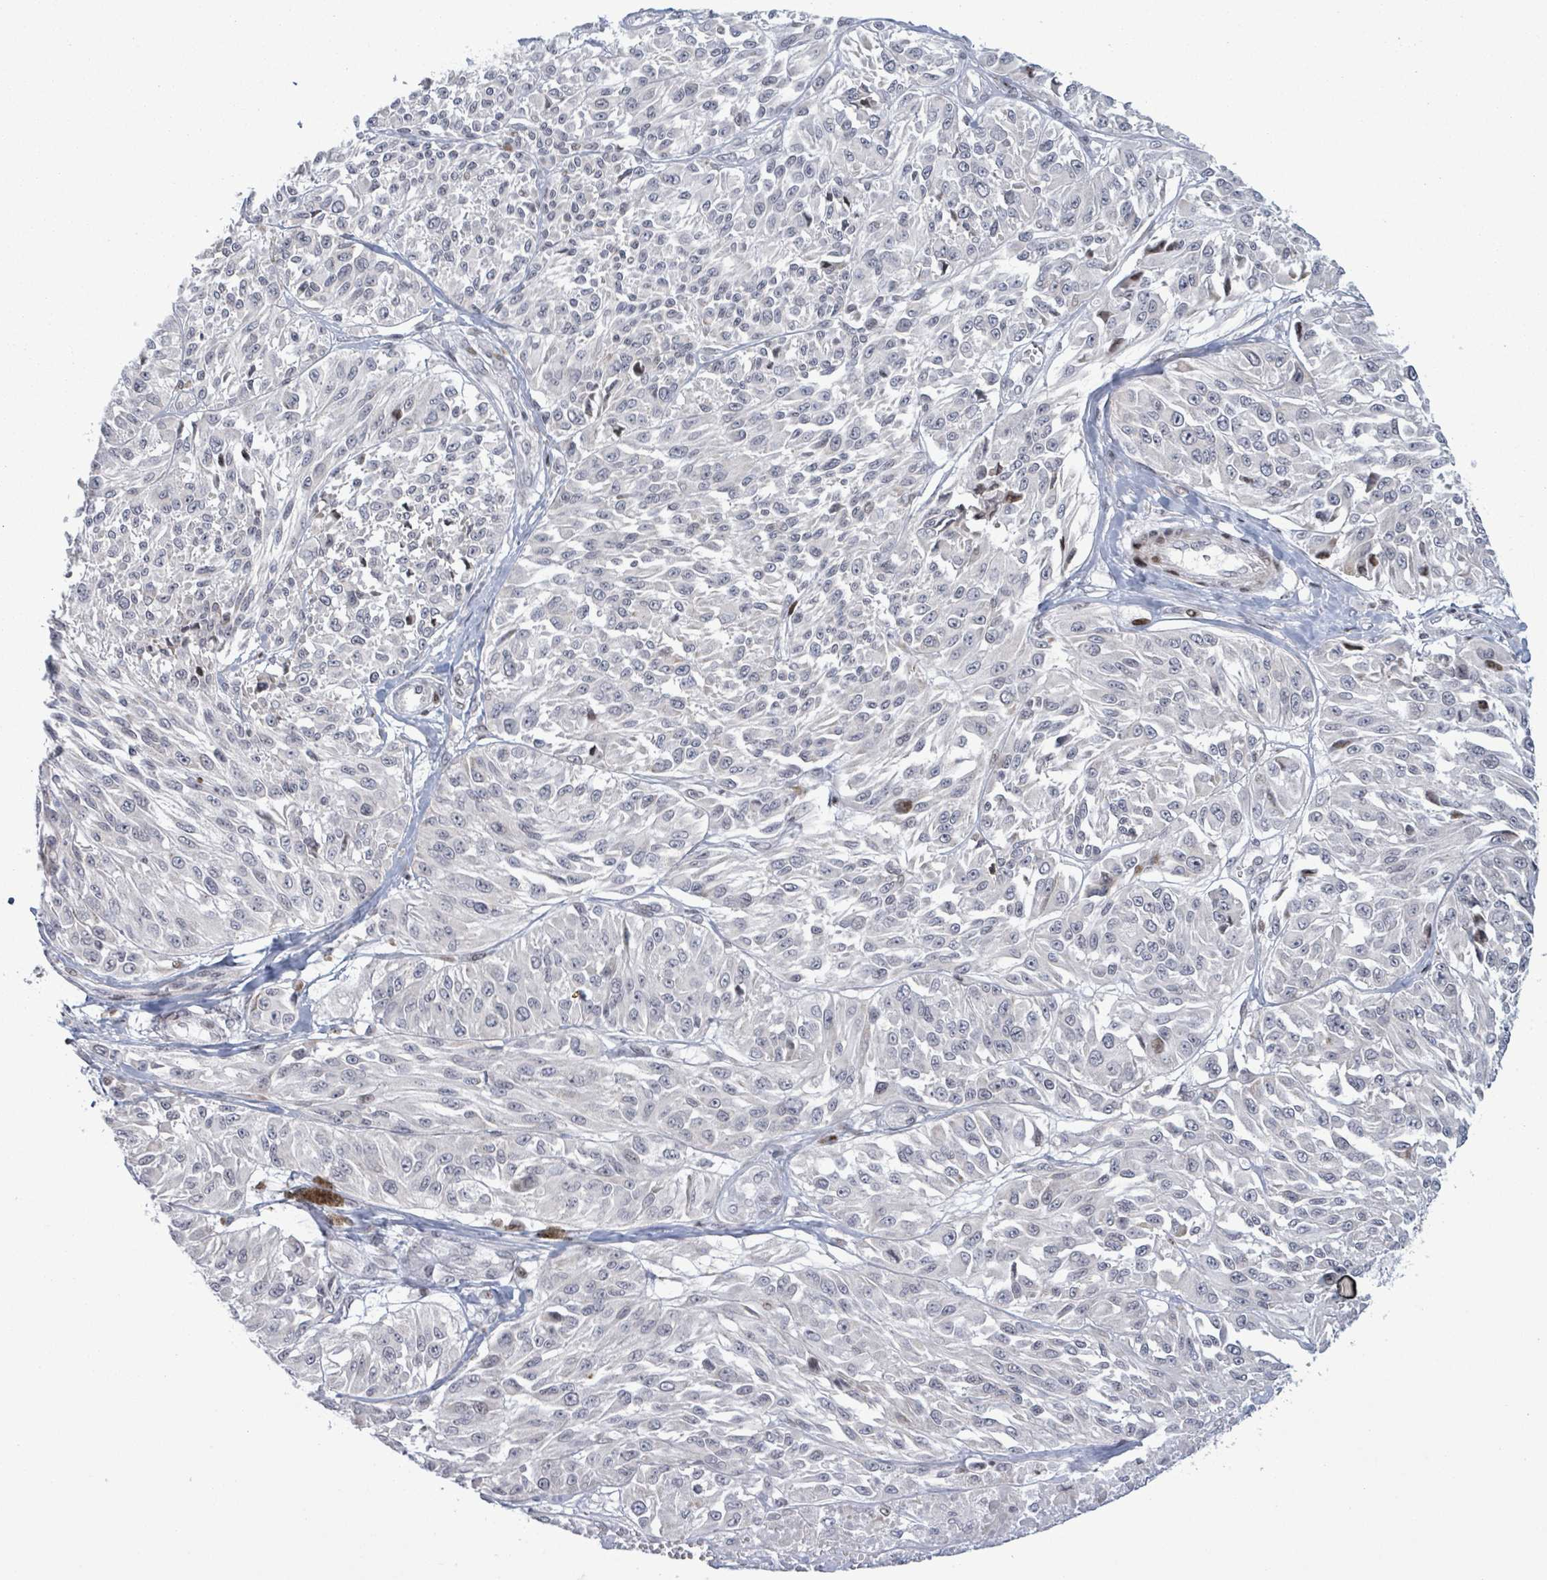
{"staining": {"intensity": "moderate", "quantity": "<25%", "location": "nuclear"}, "tissue": "melanoma", "cell_type": "Tumor cells", "image_type": "cancer", "snomed": [{"axis": "morphology", "description": "Malignant melanoma, NOS"}, {"axis": "topography", "description": "Skin"}], "caption": "Tumor cells show low levels of moderate nuclear staining in about <25% of cells in human malignant melanoma.", "gene": "FNDC4", "patient": {"sex": "male", "age": 94}}